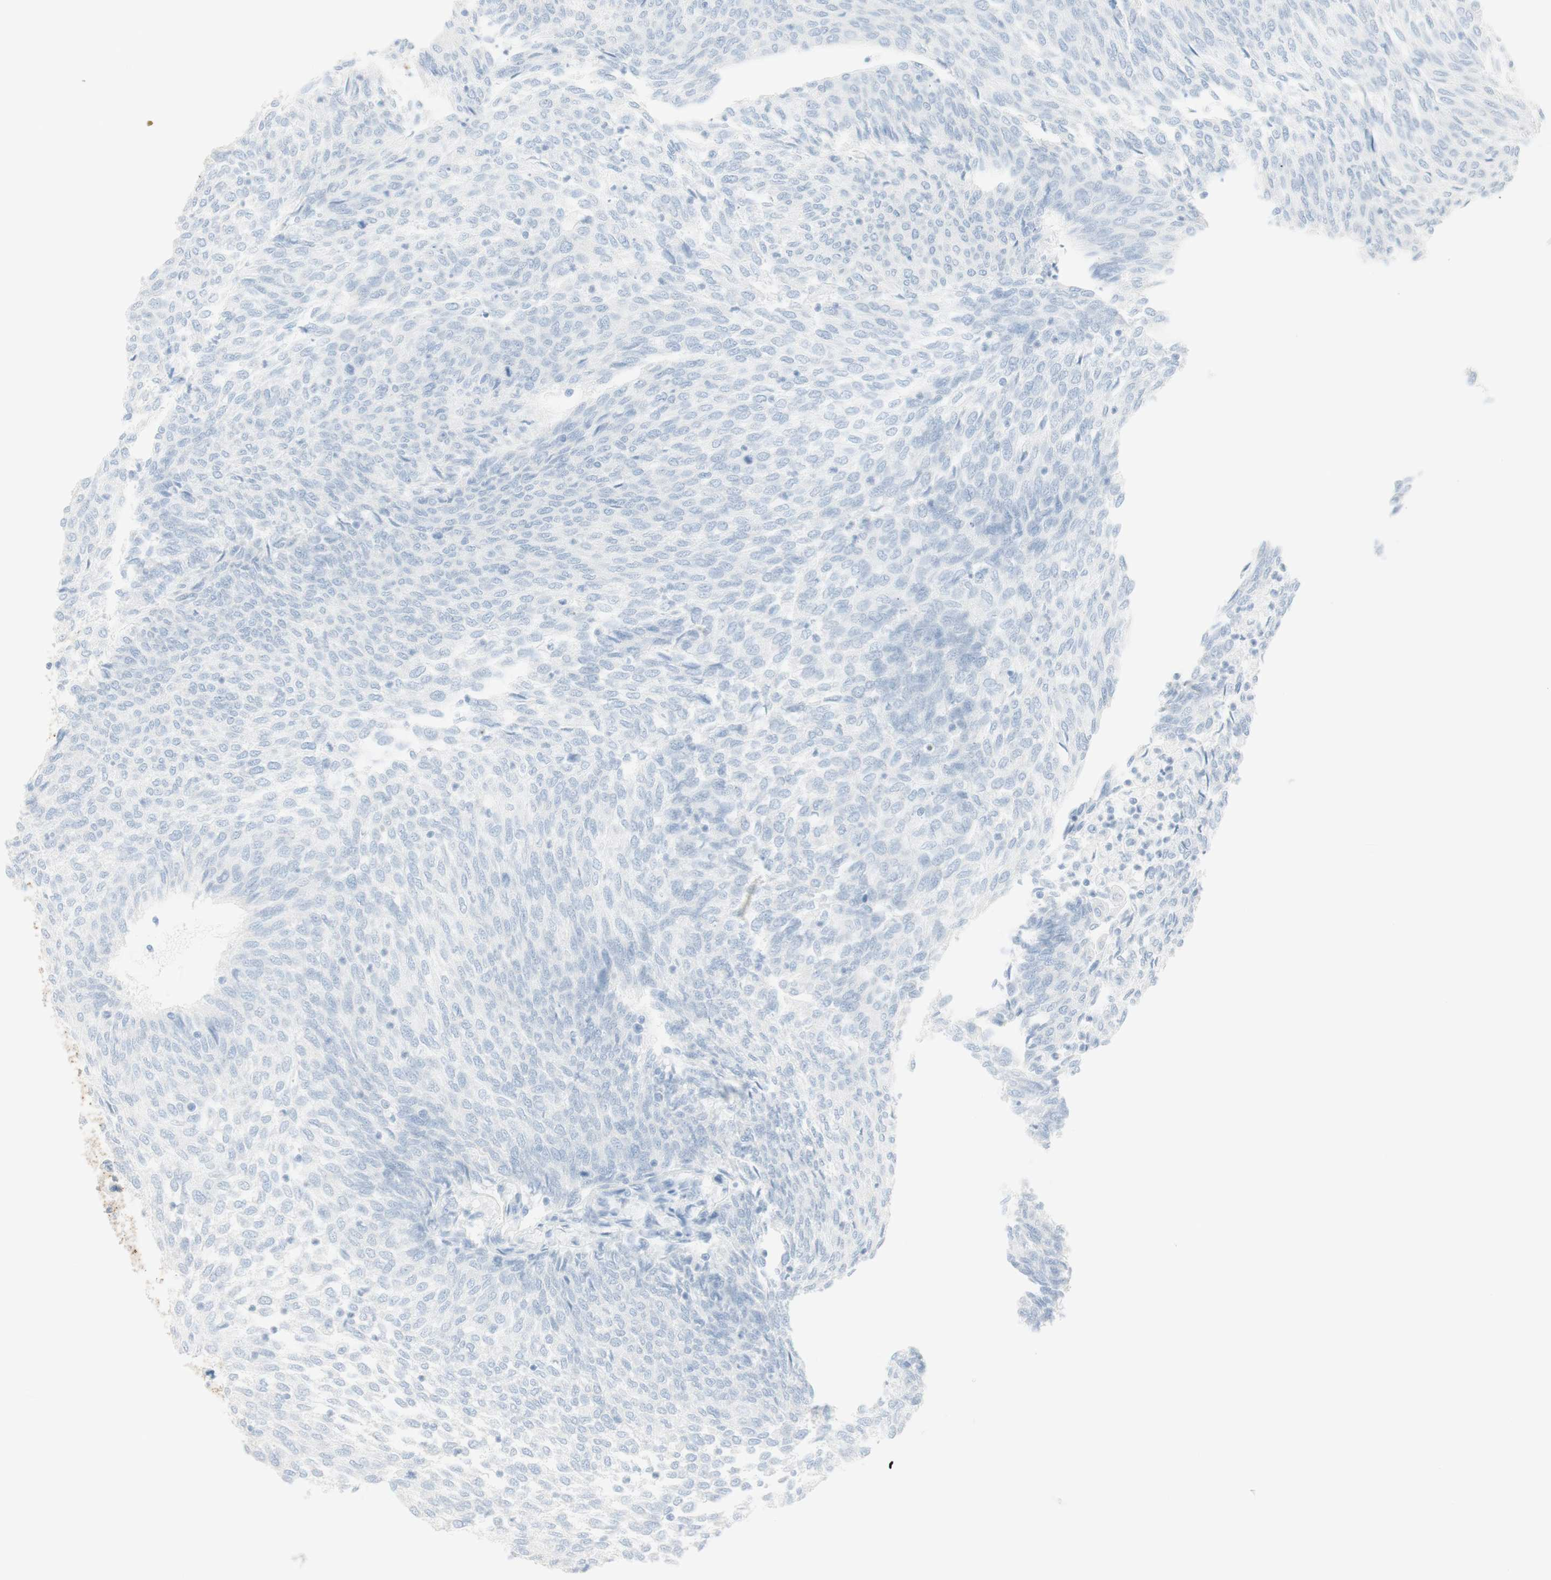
{"staining": {"intensity": "negative", "quantity": "none", "location": "none"}, "tissue": "urothelial cancer", "cell_type": "Tumor cells", "image_type": "cancer", "snomed": [{"axis": "morphology", "description": "Urothelial carcinoma, Low grade"}, {"axis": "topography", "description": "Urinary bladder"}], "caption": "Urothelial carcinoma (low-grade) was stained to show a protein in brown. There is no significant expression in tumor cells.", "gene": "NAPSA", "patient": {"sex": "female", "age": 79}}